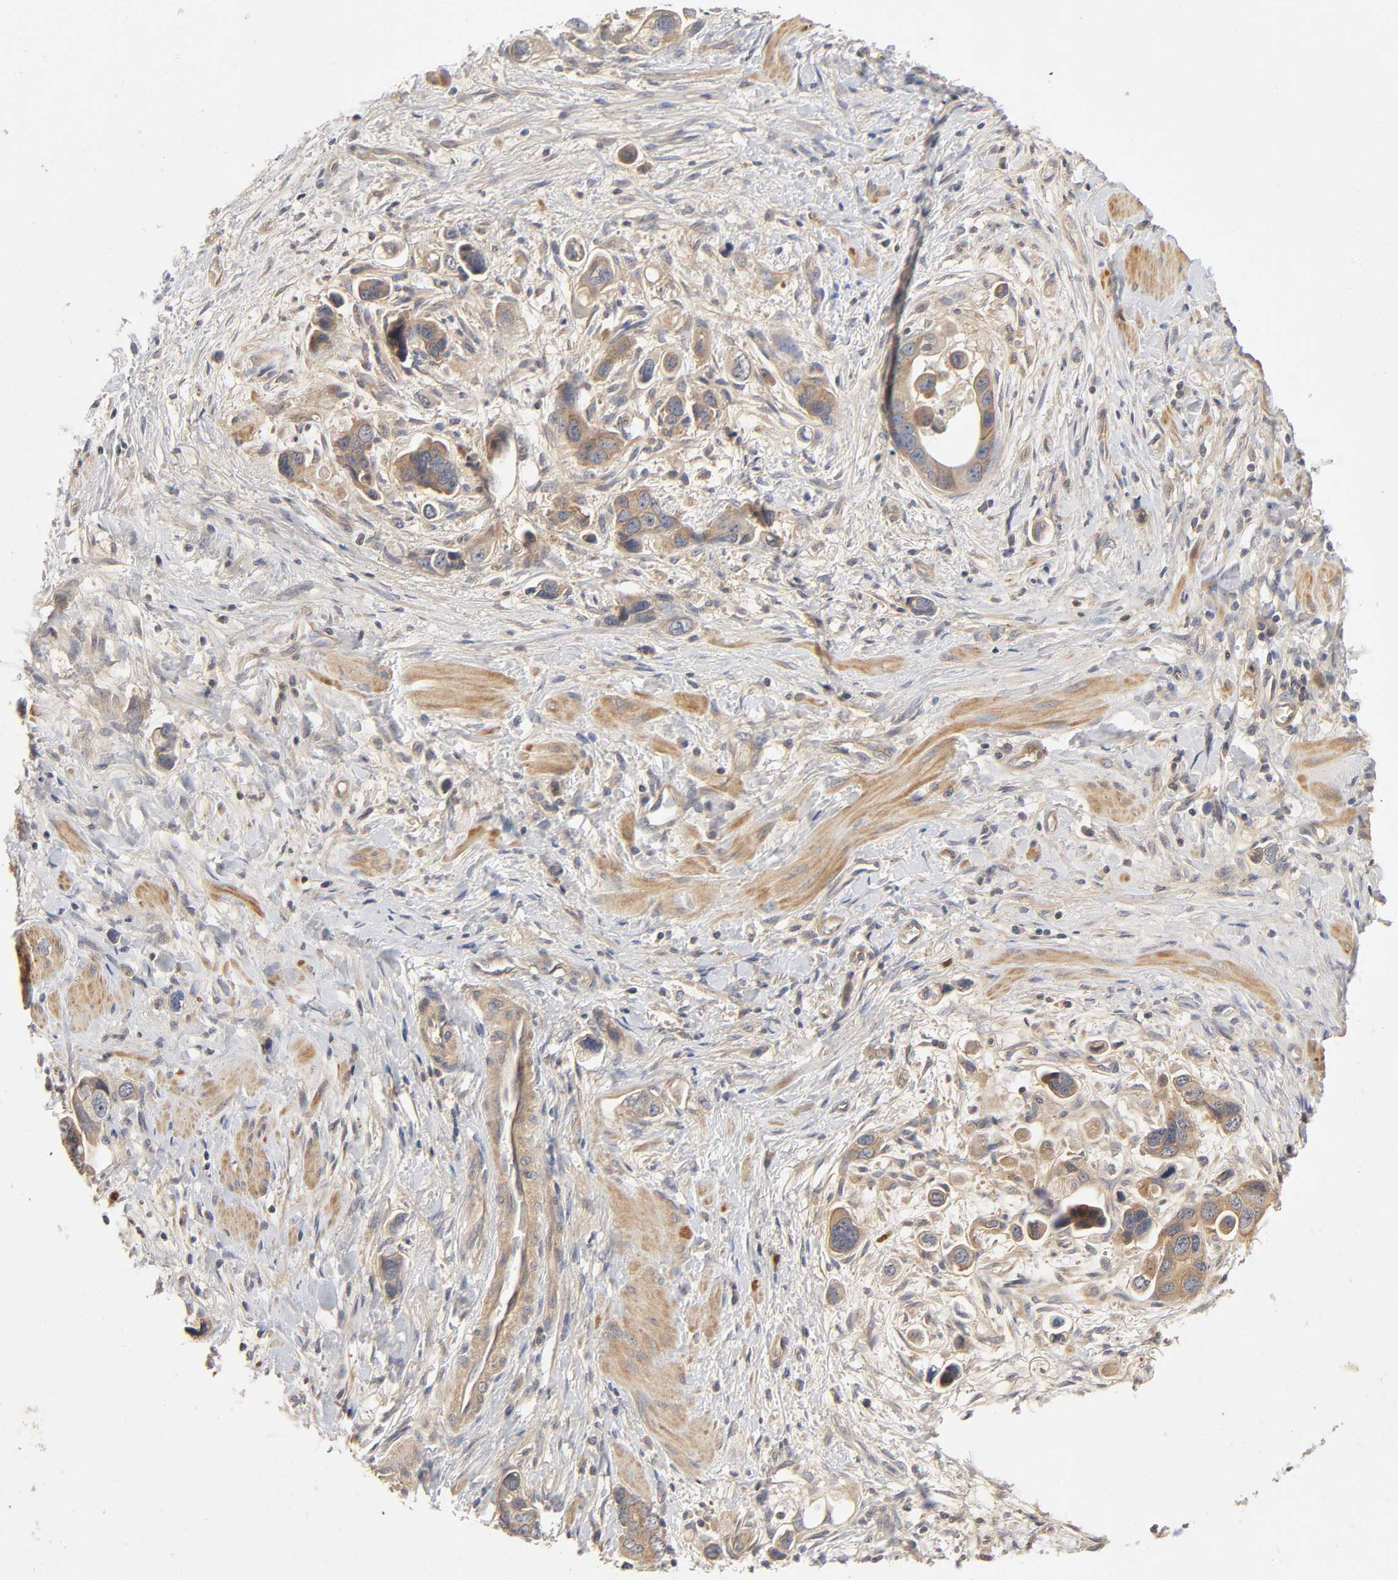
{"staining": {"intensity": "moderate", "quantity": ">75%", "location": "cytoplasmic/membranous"}, "tissue": "stomach cancer", "cell_type": "Tumor cells", "image_type": "cancer", "snomed": [{"axis": "morphology", "description": "Adenocarcinoma, NOS"}, {"axis": "topography", "description": "Stomach, lower"}], "caption": "IHC (DAB (3,3'-diaminobenzidine)) staining of human stomach cancer reveals moderate cytoplasmic/membranous protein staining in about >75% of tumor cells.", "gene": "CPB2", "patient": {"sex": "female", "age": 93}}